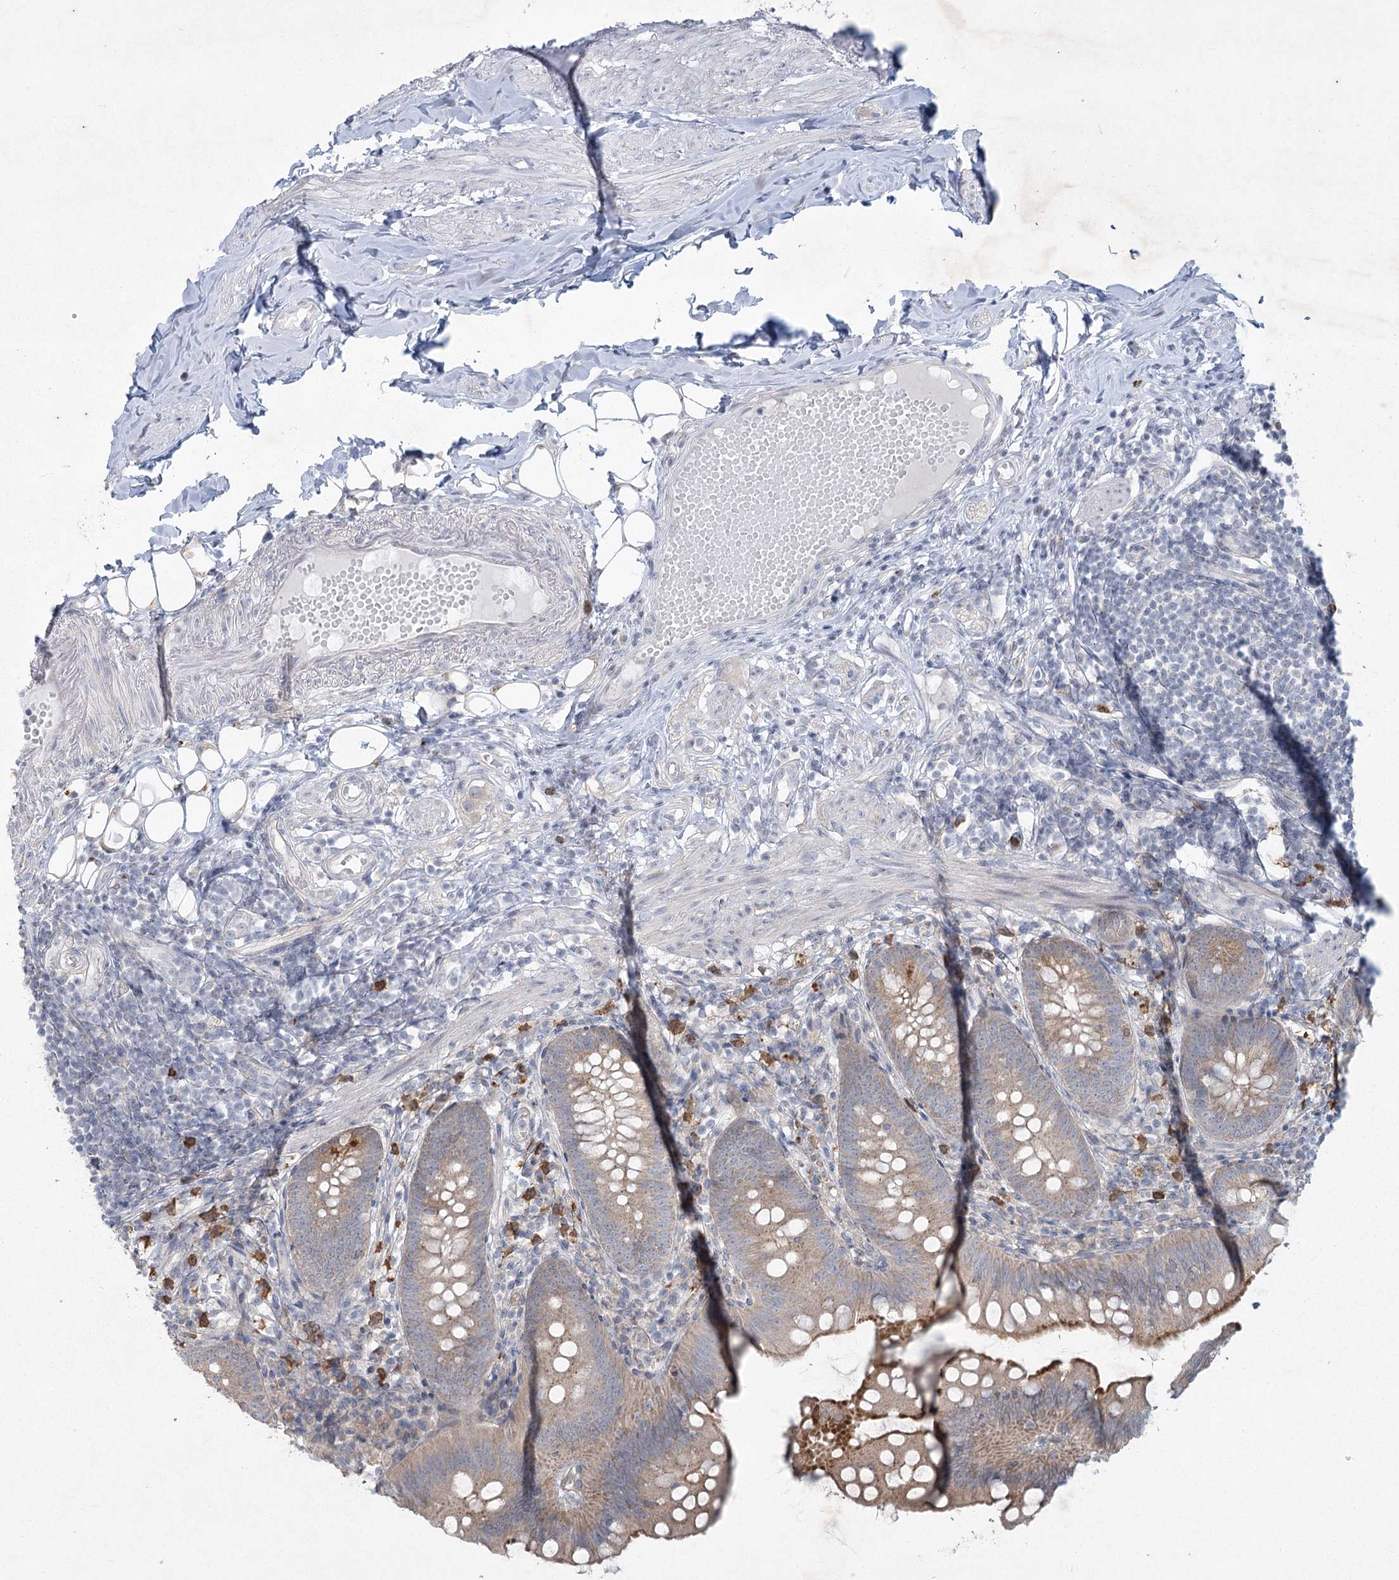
{"staining": {"intensity": "weak", "quantity": ">75%", "location": "cytoplasmic/membranous"}, "tissue": "appendix", "cell_type": "Glandular cells", "image_type": "normal", "snomed": [{"axis": "morphology", "description": "Normal tissue, NOS"}, {"axis": "topography", "description": "Appendix"}], "caption": "A micrograph of human appendix stained for a protein demonstrates weak cytoplasmic/membranous brown staining in glandular cells.", "gene": "PLA2G12A", "patient": {"sex": "female", "age": 62}}